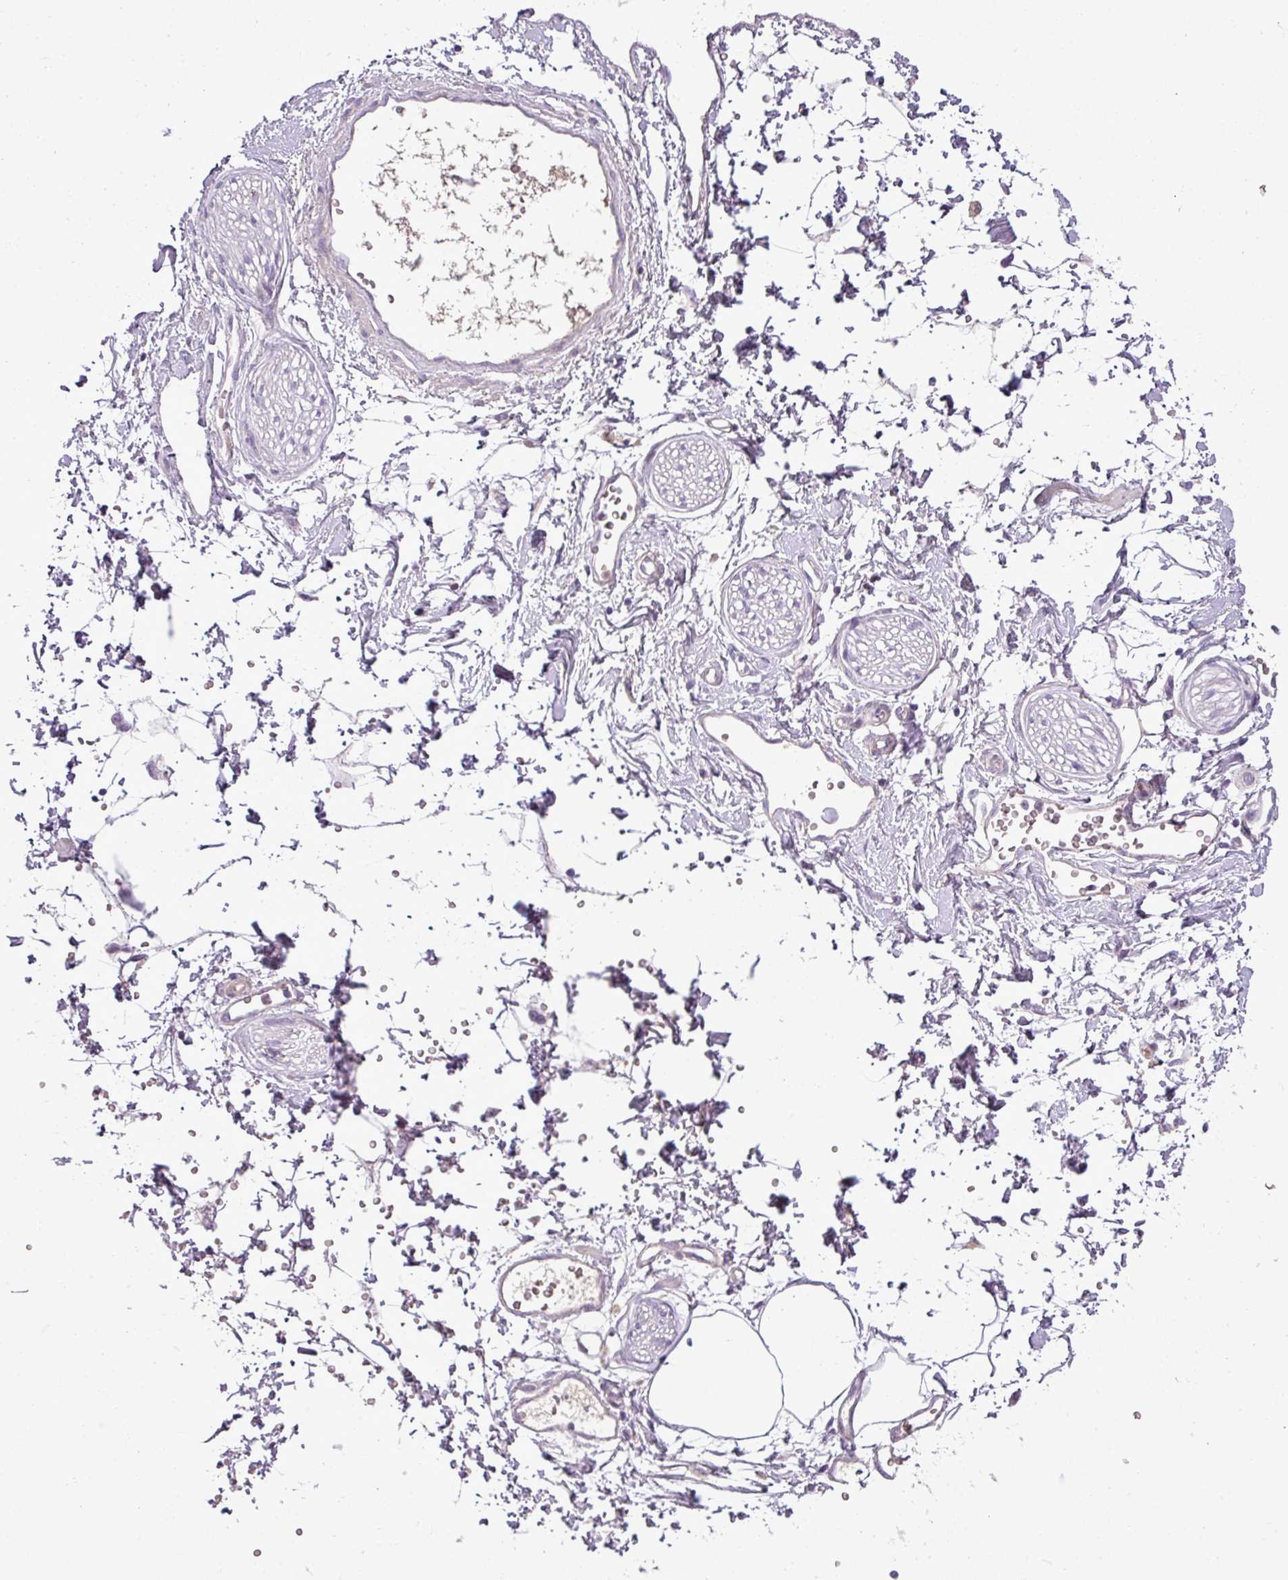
{"staining": {"intensity": "negative", "quantity": "none", "location": "none"}, "tissue": "adipose tissue", "cell_type": "Adipocytes", "image_type": "normal", "snomed": [{"axis": "morphology", "description": "Normal tissue, NOS"}, {"axis": "topography", "description": "Prostate"}, {"axis": "topography", "description": "Peripheral nerve tissue"}], "caption": "IHC of benign adipose tissue demonstrates no positivity in adipocytes. The staining is performed using DAB brown chromogen with nuclei counter-stained in using hematoxylin.", "gene": "C4A", "patient": {"sex": "male", "age": 55}}